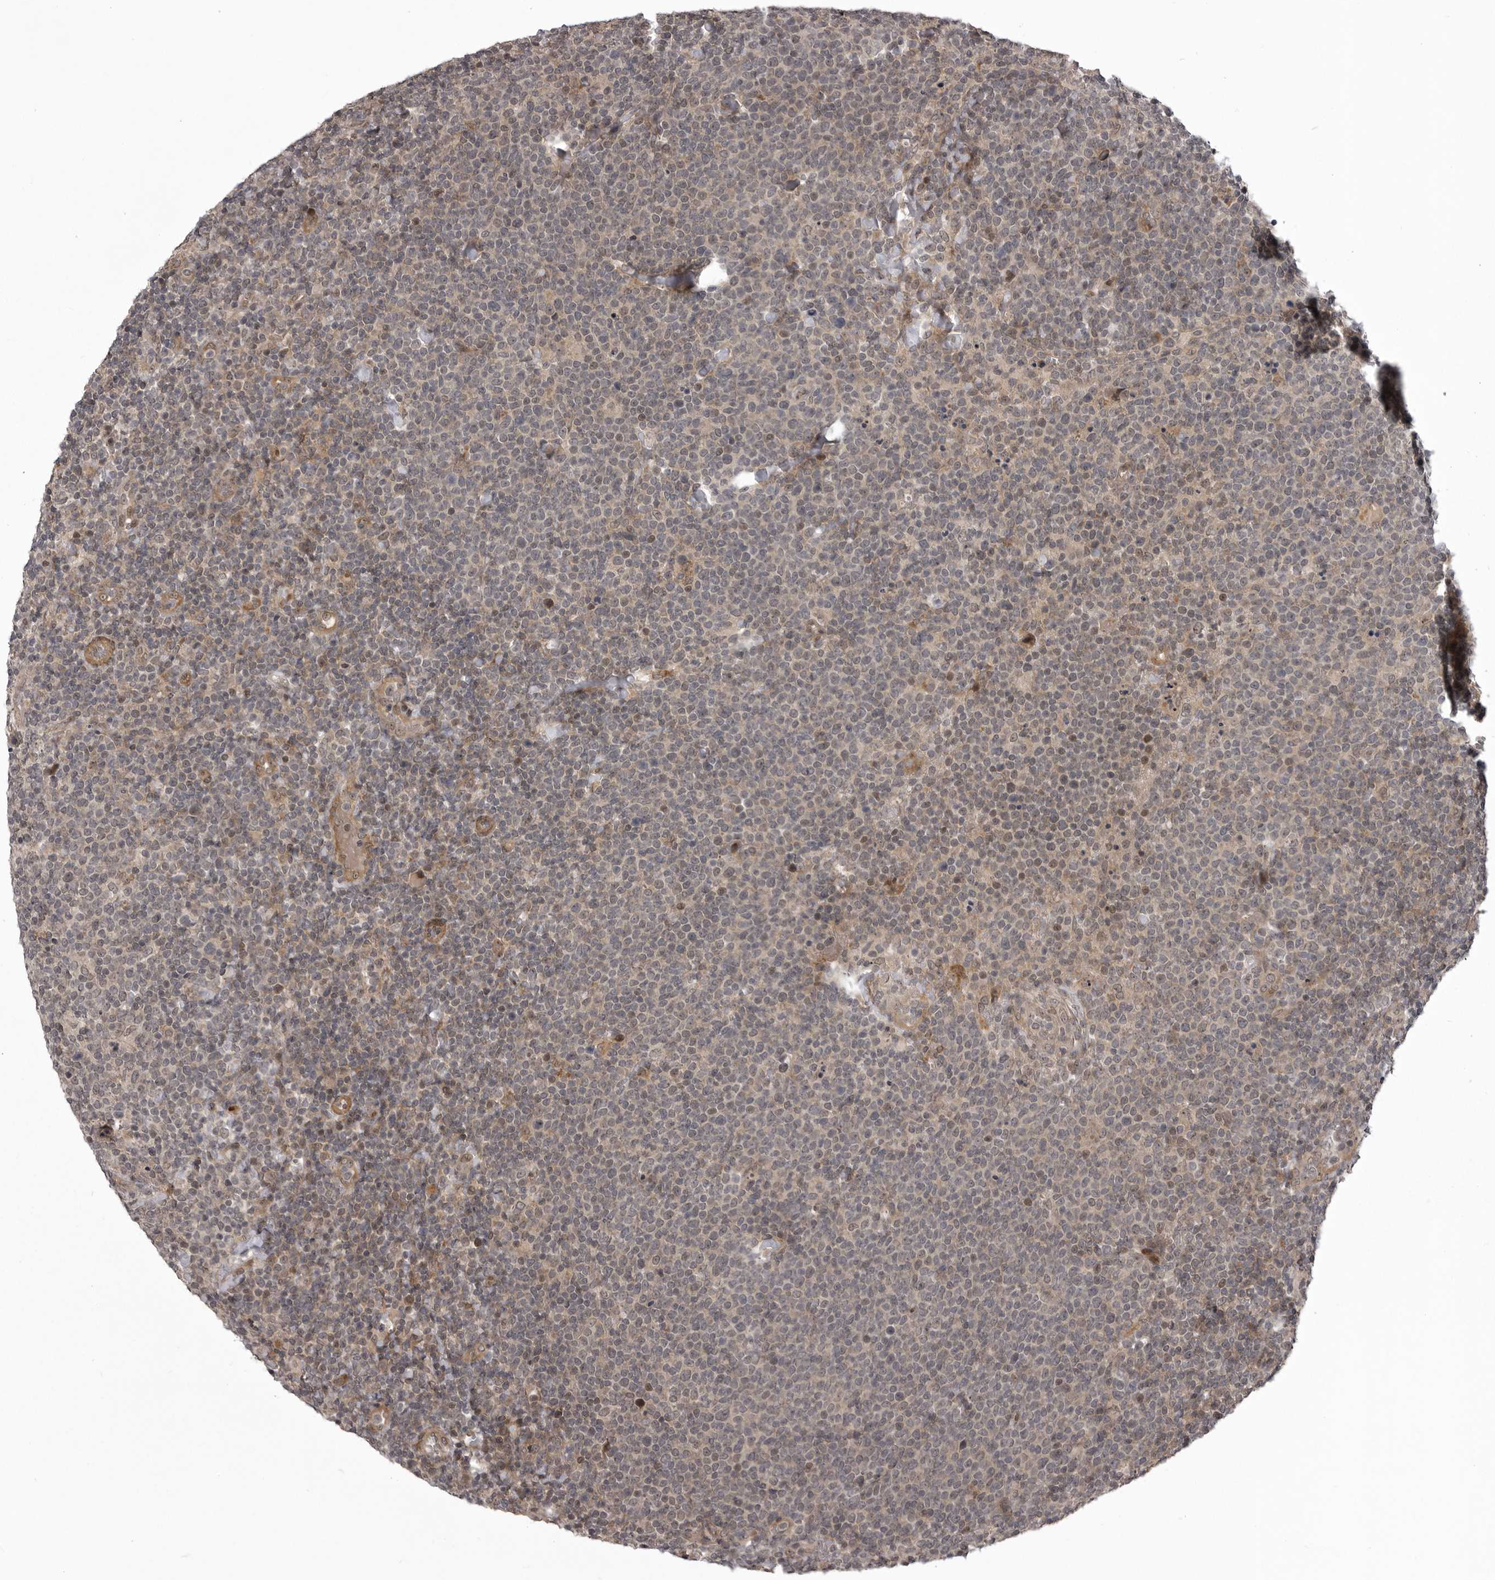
{"staining": {"intensity": "negative", "quantity": "none", "location": "none"}, "tissue": "lymphoma", "cell_type": "Tumor cells", "image_type": "cancer", "snomed": [{"axis": "morphology", "description": "Malignant lymphoma, non-Hodgkin's type, High grade"}, {"axis": "topography", "description": "Lymph node"}], "caption": "Immunohistochemical staining of lymphoma exhibits no significant positivity in tumor cells.", "gene": "SNX16", "patient": {"sex": "male", "age": 61}}